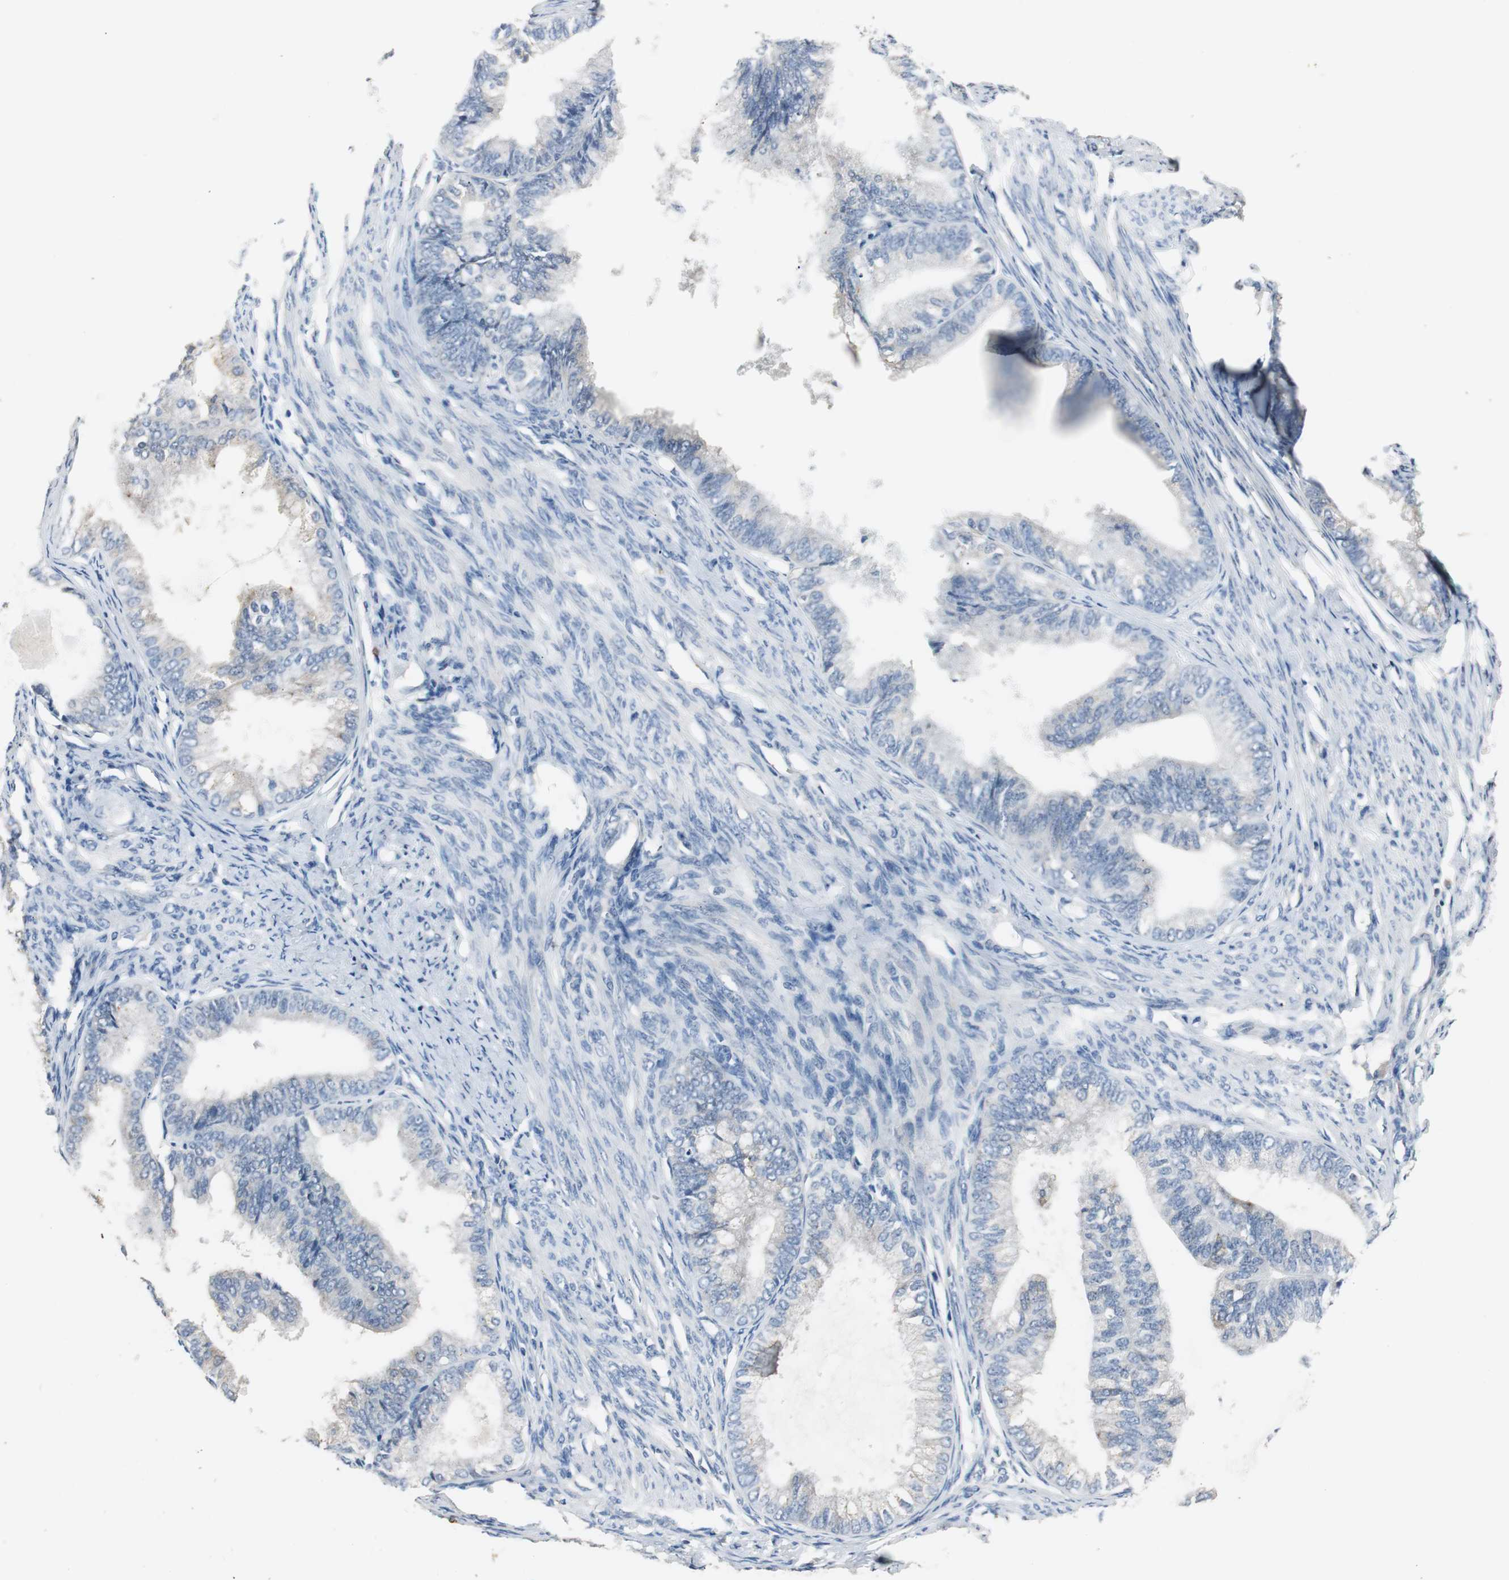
{"staining": {"intensity": "negative", "quantity": "none", "location": "none"}, "tissue": "endometrial cancer", "cell_type": "Tumor cells", "image_type": "cancer", "snomed": [{"axis": "morphology", "description": "Adenocarcinoma, NOS"}, {"axis": "topography", "description": "Endometrium"}], "caption": "This is an immunohistochemistry (IHC) photomicrograph of adenocarcinoma (endometrial). There is no positivity in tumor cells.", "gene": "PTPRN2", "patient": {"sex": "female", "age": 86}}